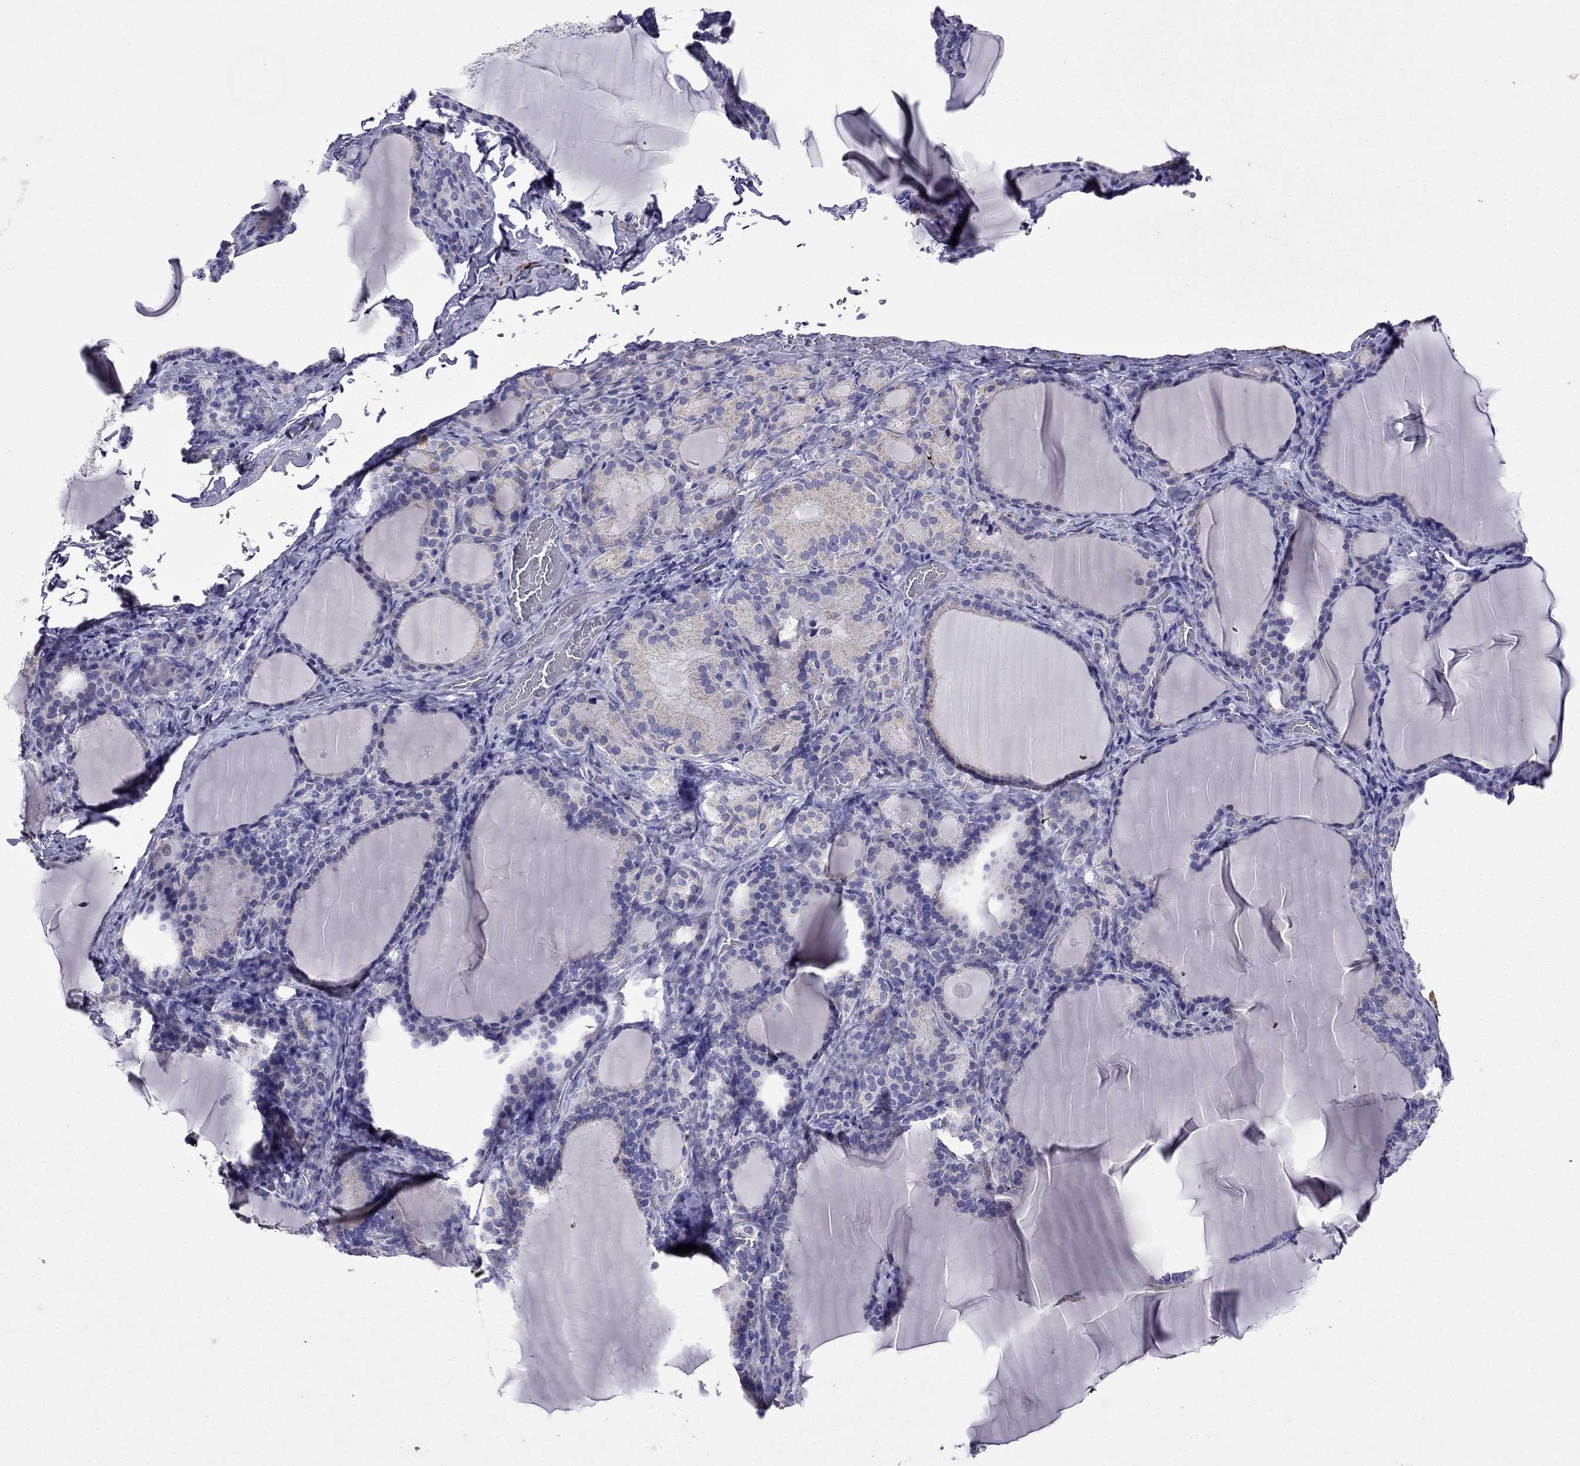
{"staining": {"intensity": "negative", "quantity": "none", "location": "none"}, "tissue": "thyroid gland", "cell_type": "Glandular cells", "image_type": "normal", "snomed": [{"axis": "morphology", "description": "Normal tissue, NOS"}, {"axis": "morphology", "description": "Hyperplasia, NOS"}, {"axis": "topography", "description": "Thyroid gland"}], "caption": "Immunohistochemistry (IHC) of unremarkable human thyroid gland shows no expression in glandular cells. (Stains: DAB (3,3'-diaminobenzidine) immunohistochemistry (IHC) with hematoxylin counter stain, Microscopy: brightfield microscopy at high magnification).", "gene": "DSC1", "patient": {"sex": "female", "age": 27}}